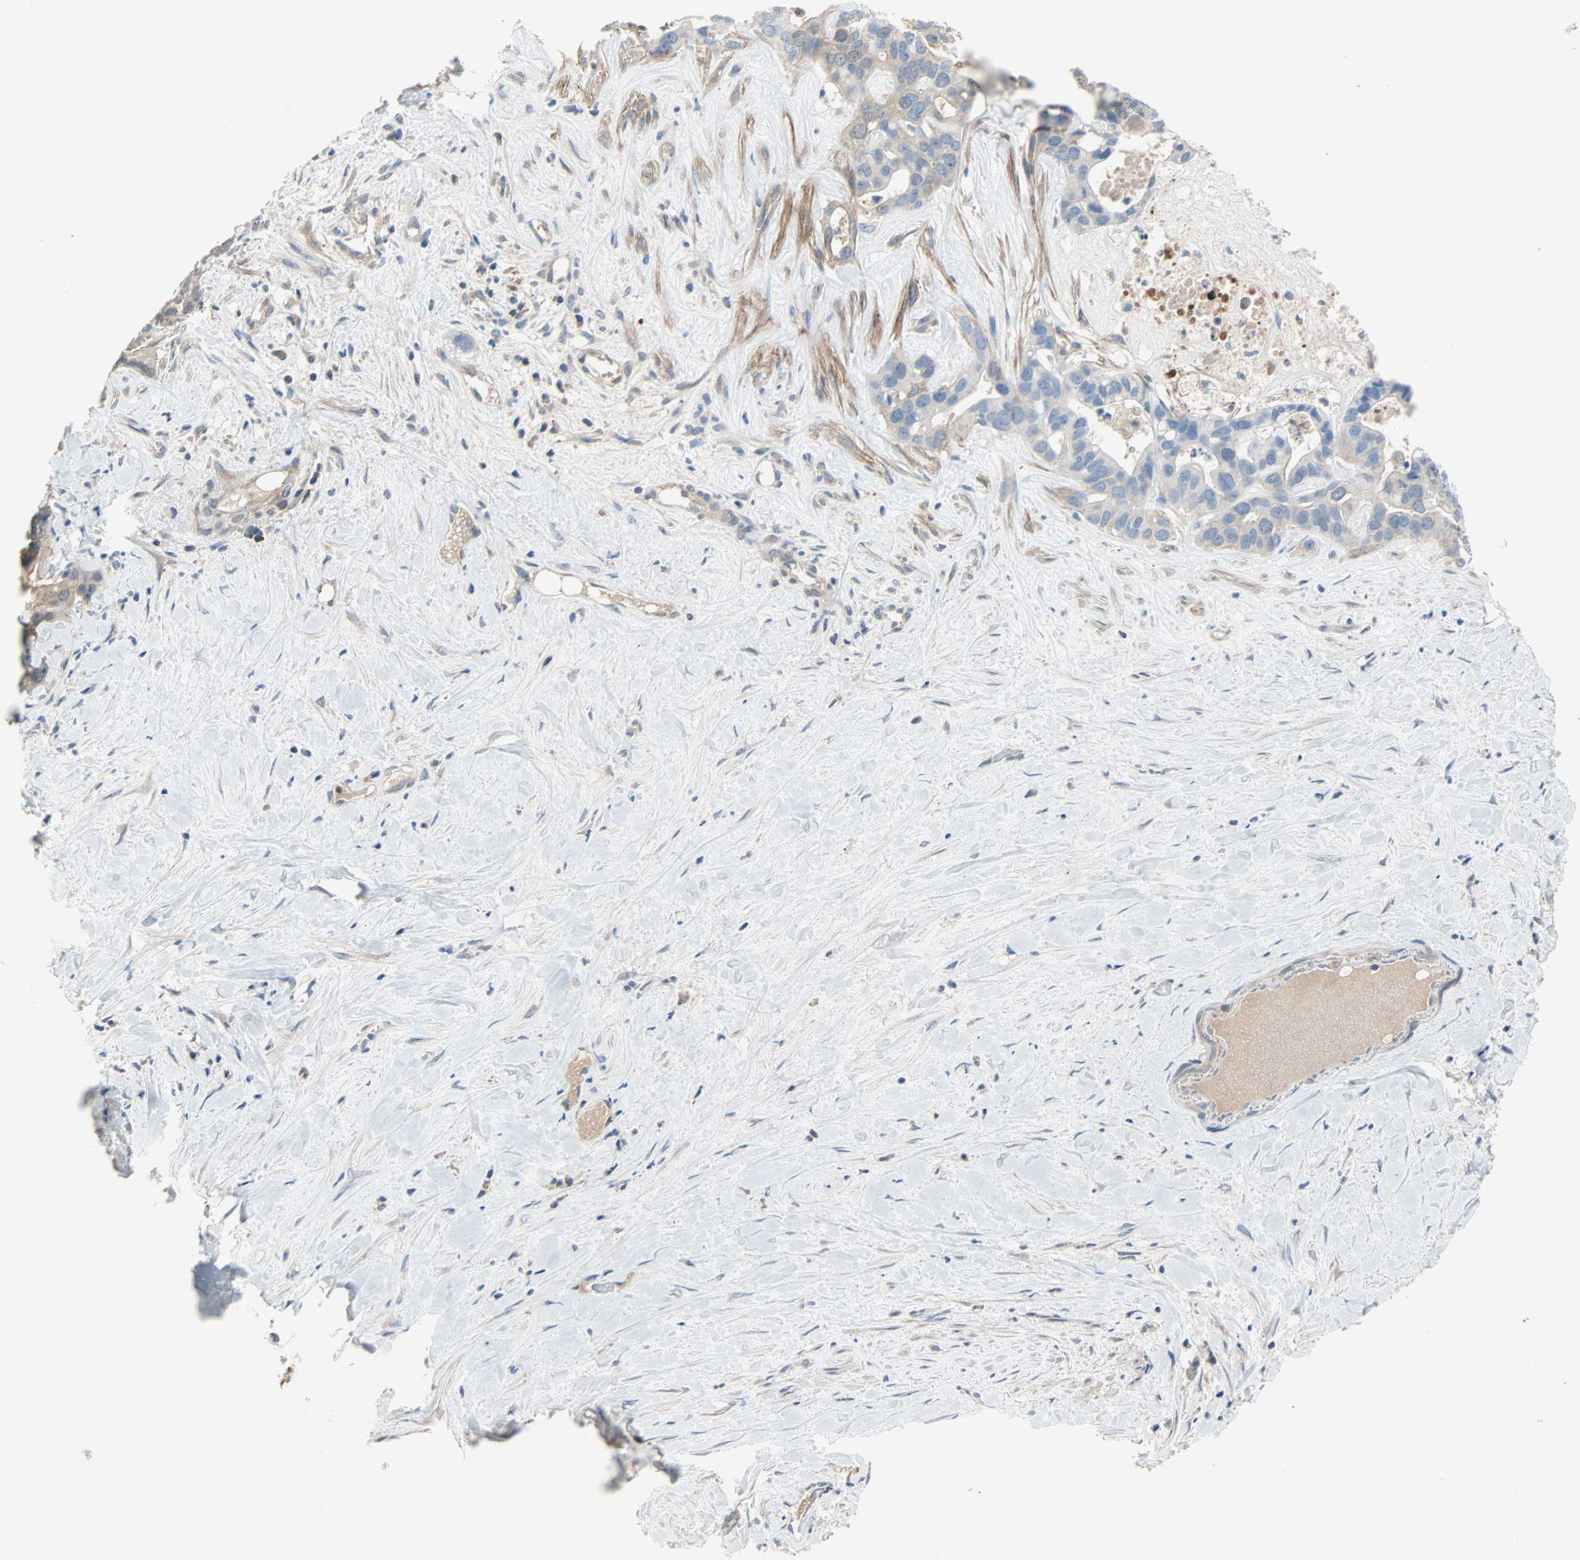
{"staining": {"intensity": "weak", "quantity": ">75%", "location": "cytoplasmic/membranous"}, "tissue": "liver cancer", "cell_type": "Tumor cells", "image_type": "cancer", "snomed": [{"axis": "morphology", "description": "Cholangiocarcinoma"}, {"axis": "topography", "description": "Liver"}], "caption": "High-power microscopy captured an immunohistochemistry image of cholangiocarcinoma (liver), revealing weak cytoplasmic/membranous expression in about >75% of tumor cells. The staining was performed using DAB (3,3'-diaminobenzidine), with brown indicating positive protein expression. Nuclei are stained blue with hematoxylin.", "gene": "TNFRSF12A", "patient": {"sex": "female", "age": 65}}